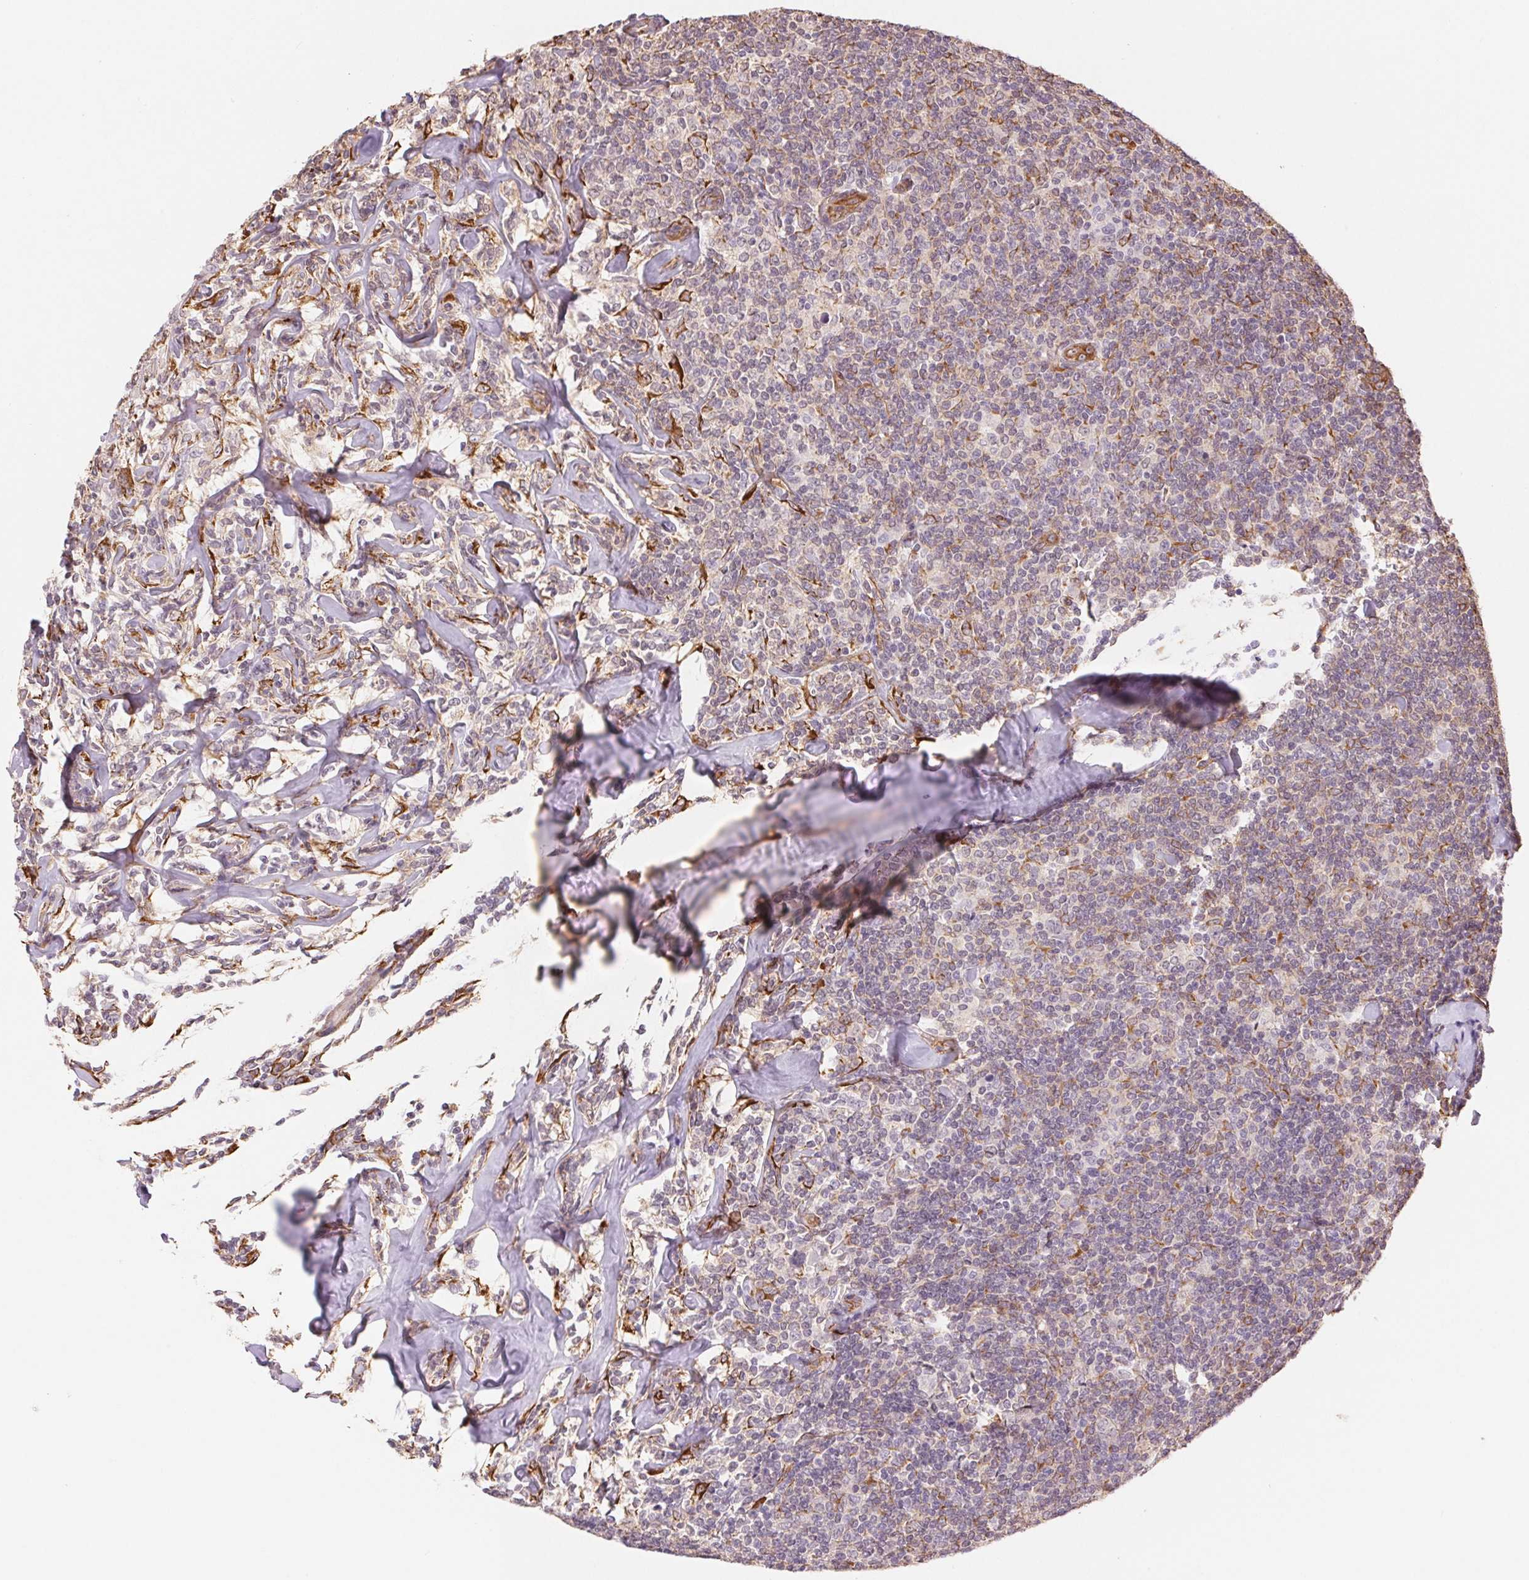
{"staining": {"intensity": "weak", "quantity": "<25%", "location": "cytoplasmic/membranous"}, "tissue": "lymphoma", "cell_type": "Tumor cells", "image_type": "cancer", "snomed": [{"axis": "morphology", "description": "Malignant lymphoma, non-Hodgkin's type, Low grade"}, {"axis": "topography", "description": "Lymph node"}], "caption": "The micrograph exhibits no staining of tumor cells in lymphoma. Nuclei are stained in blue.", "gene": "FKBP10", "patient": {"sex": "female", "age": 56}}